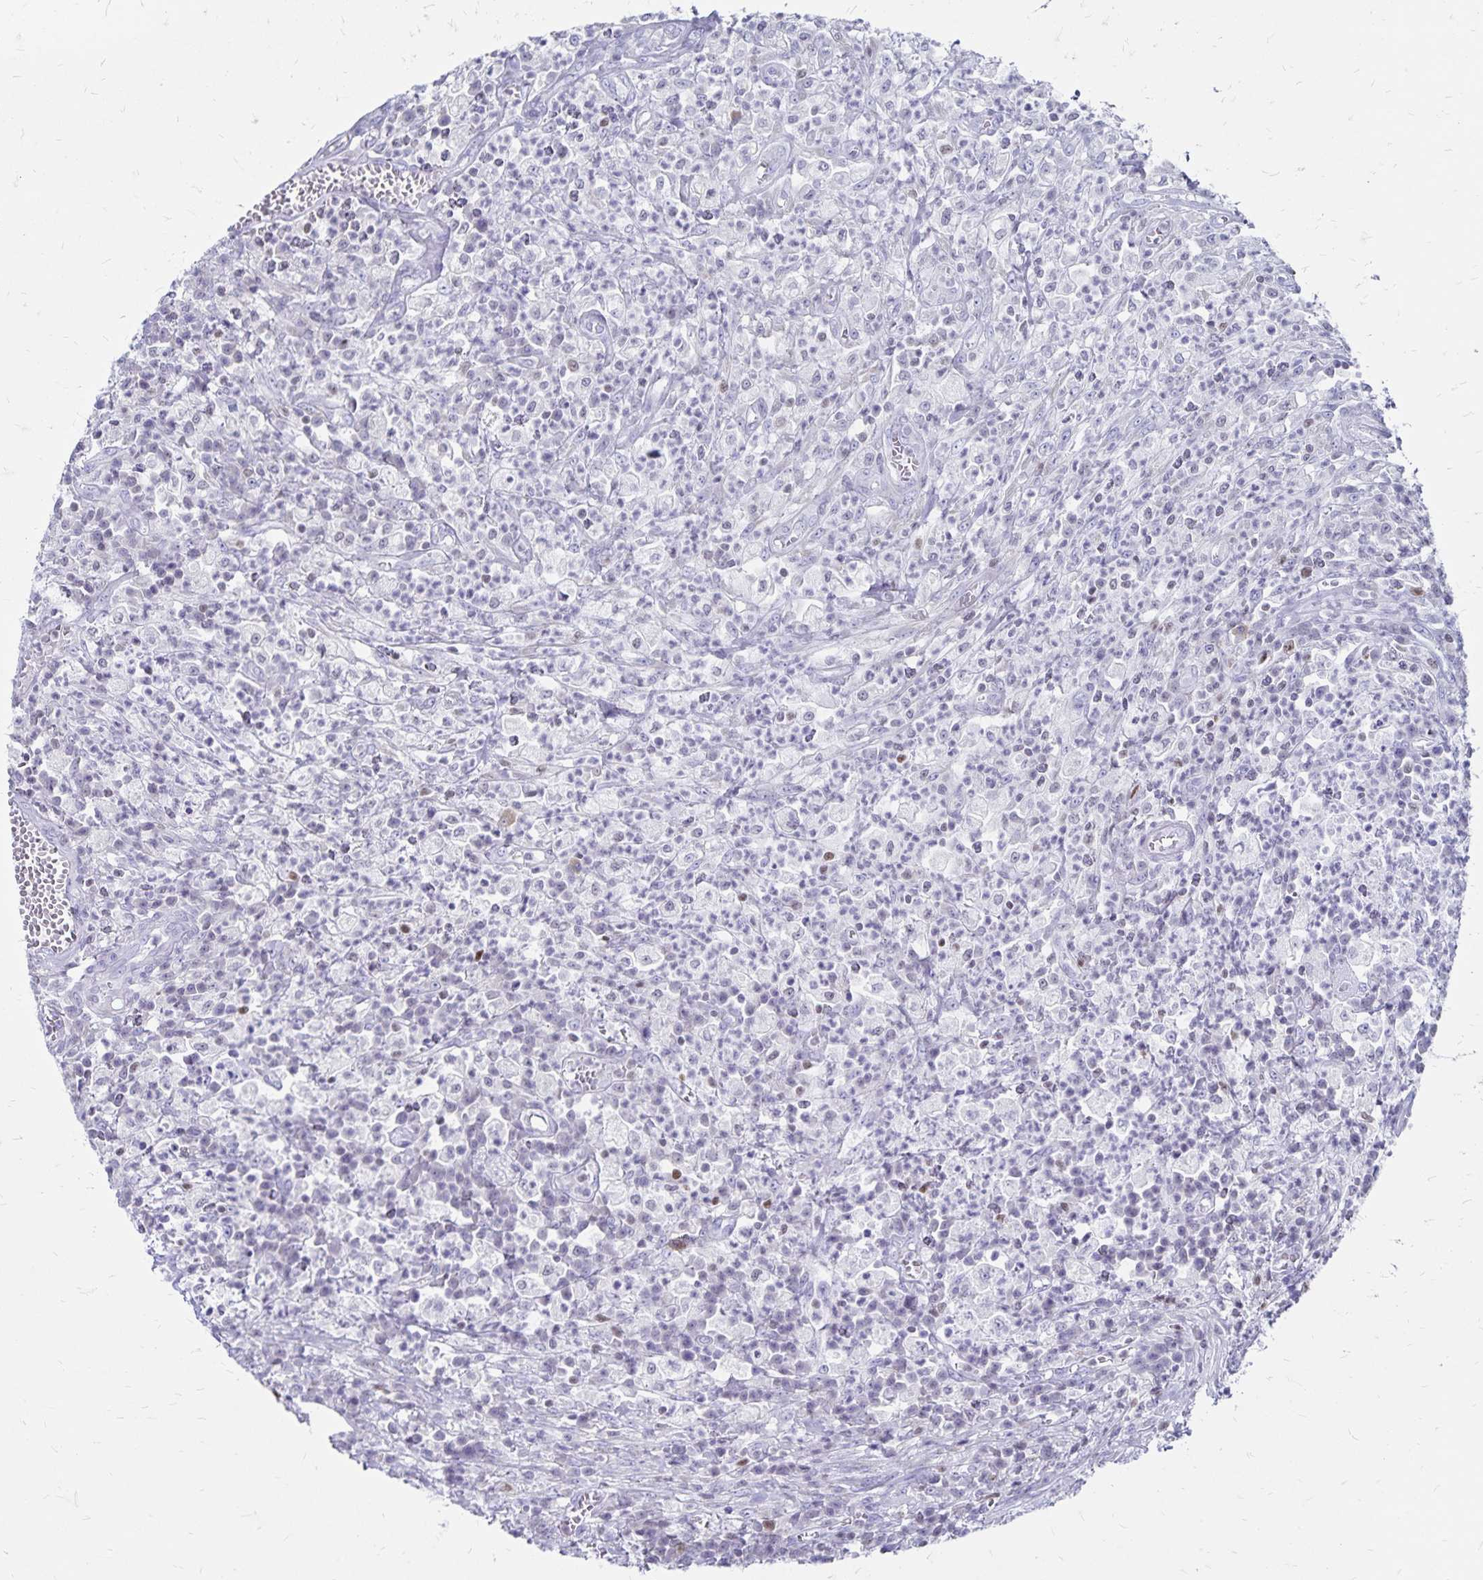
{"staining": {"intensity": "negative", "quantity": "none", "location": "none"}, "tissue": "colorectal cancer", "cell_type": "Tumor cells", "image_type": "cancer", "snomed": [{"axis": "morphology", "description": "Normal tissue, NOS"}, {"axis": "morphology", "description": "Adenocarcinoma, NOS"}, {"axis": "topography", "description": "Colon"}], "caption": "Immunohistochemical staining of human colorectal cancer (adenocarcinoma) shows no significant positivity in tumor cells.", "gene": "IKZF1", "patient": {"sex": "male", "age": 65}}